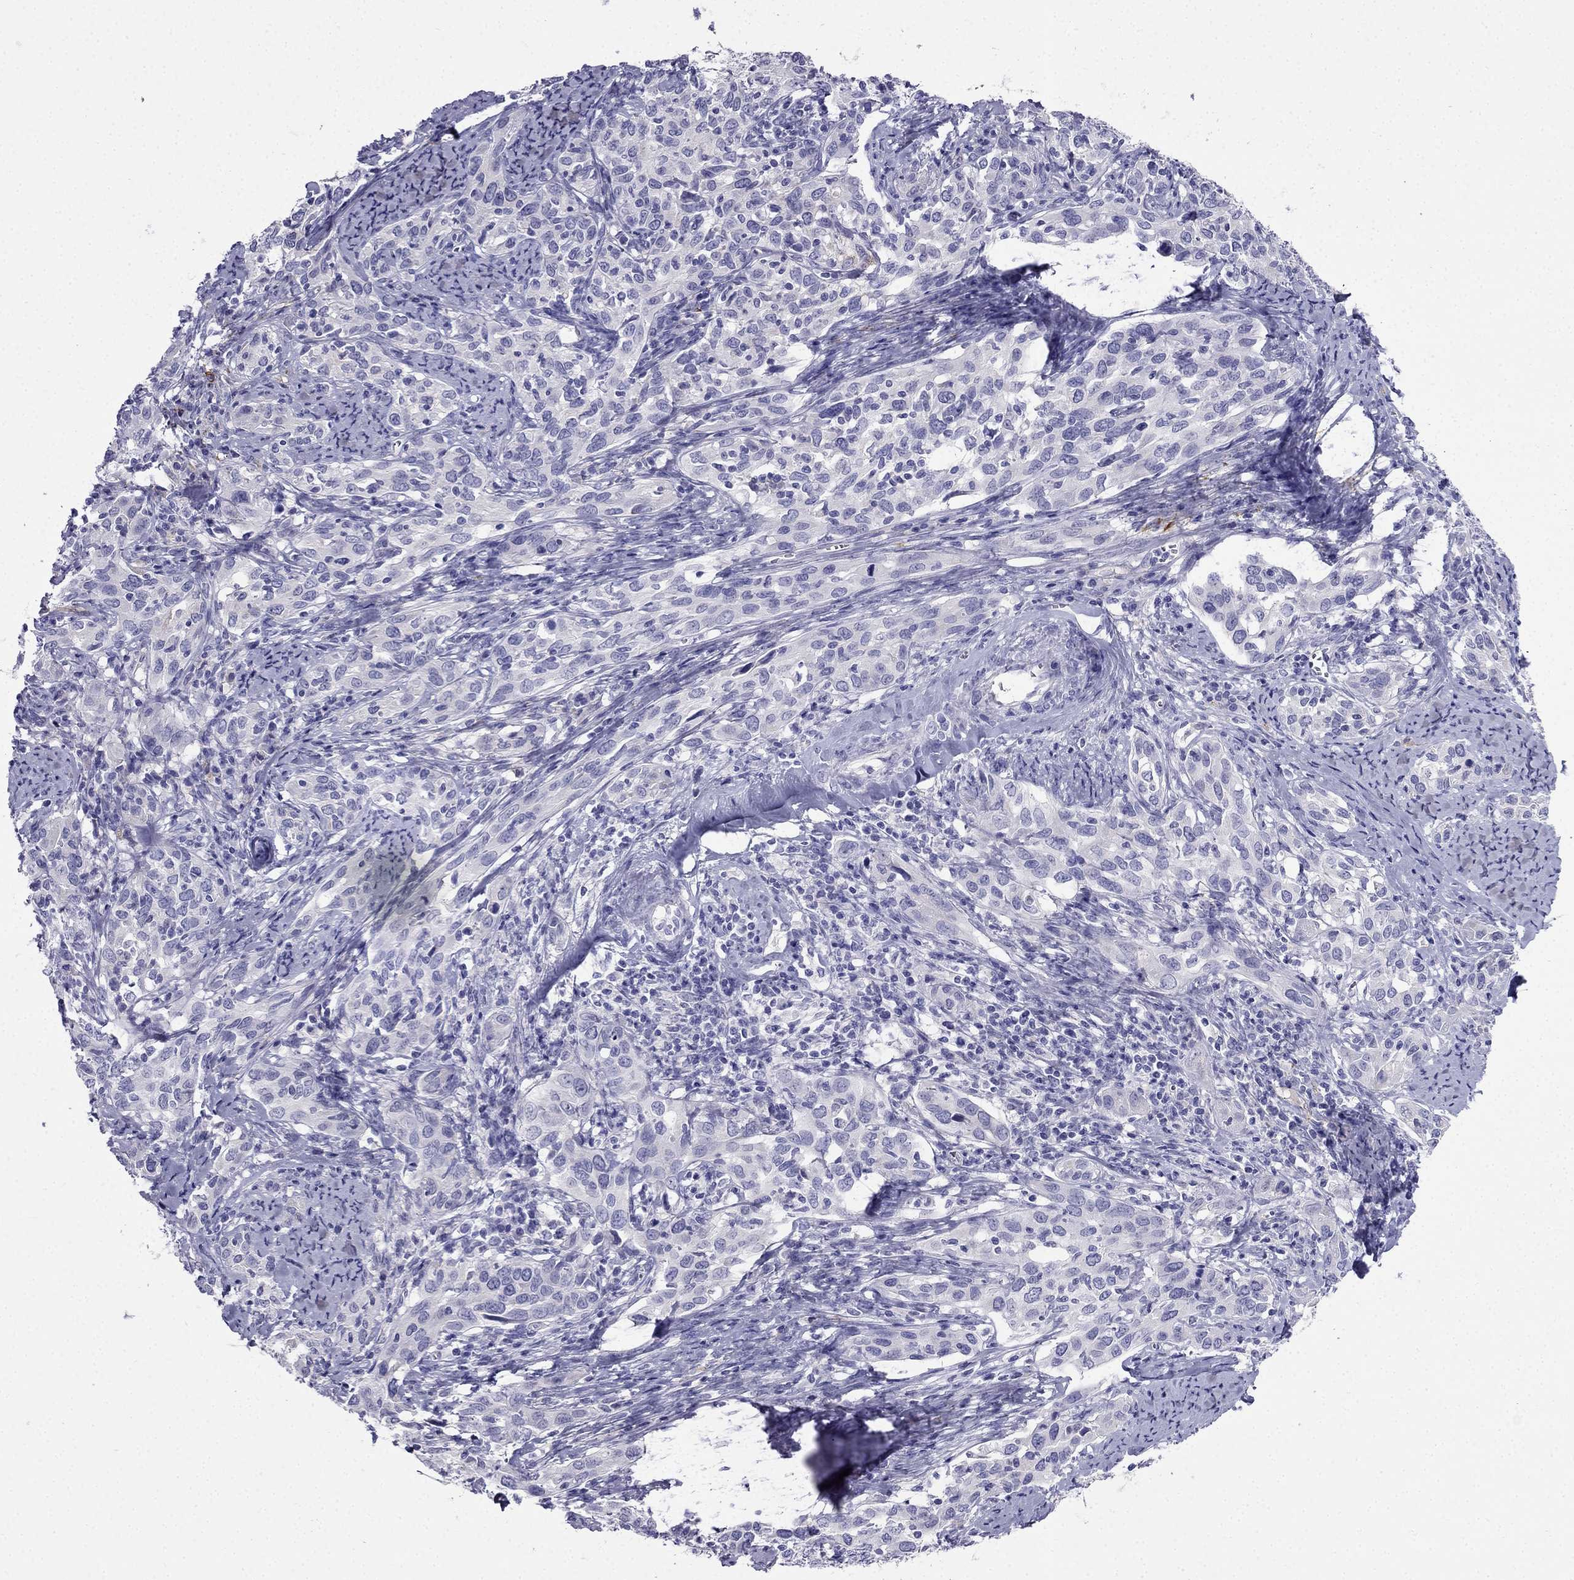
{"staining": {"intensity": "negative", "quantity": "none", "location": "none"}, "tissue": "cervical cancer", "cell_type": "Tumor cells", "image_type": "cancer", "snomed": [{"axis": "morphology", "description": "Squamous cell carcinoma, NOS"}, {"axis": "topography", "description": "Cervix"}], "caption": "Tumor cells are negative for brown protein staining in cervical cancer.", "gene": "PTH", "patient": {"sex": "female", "age": 51}}